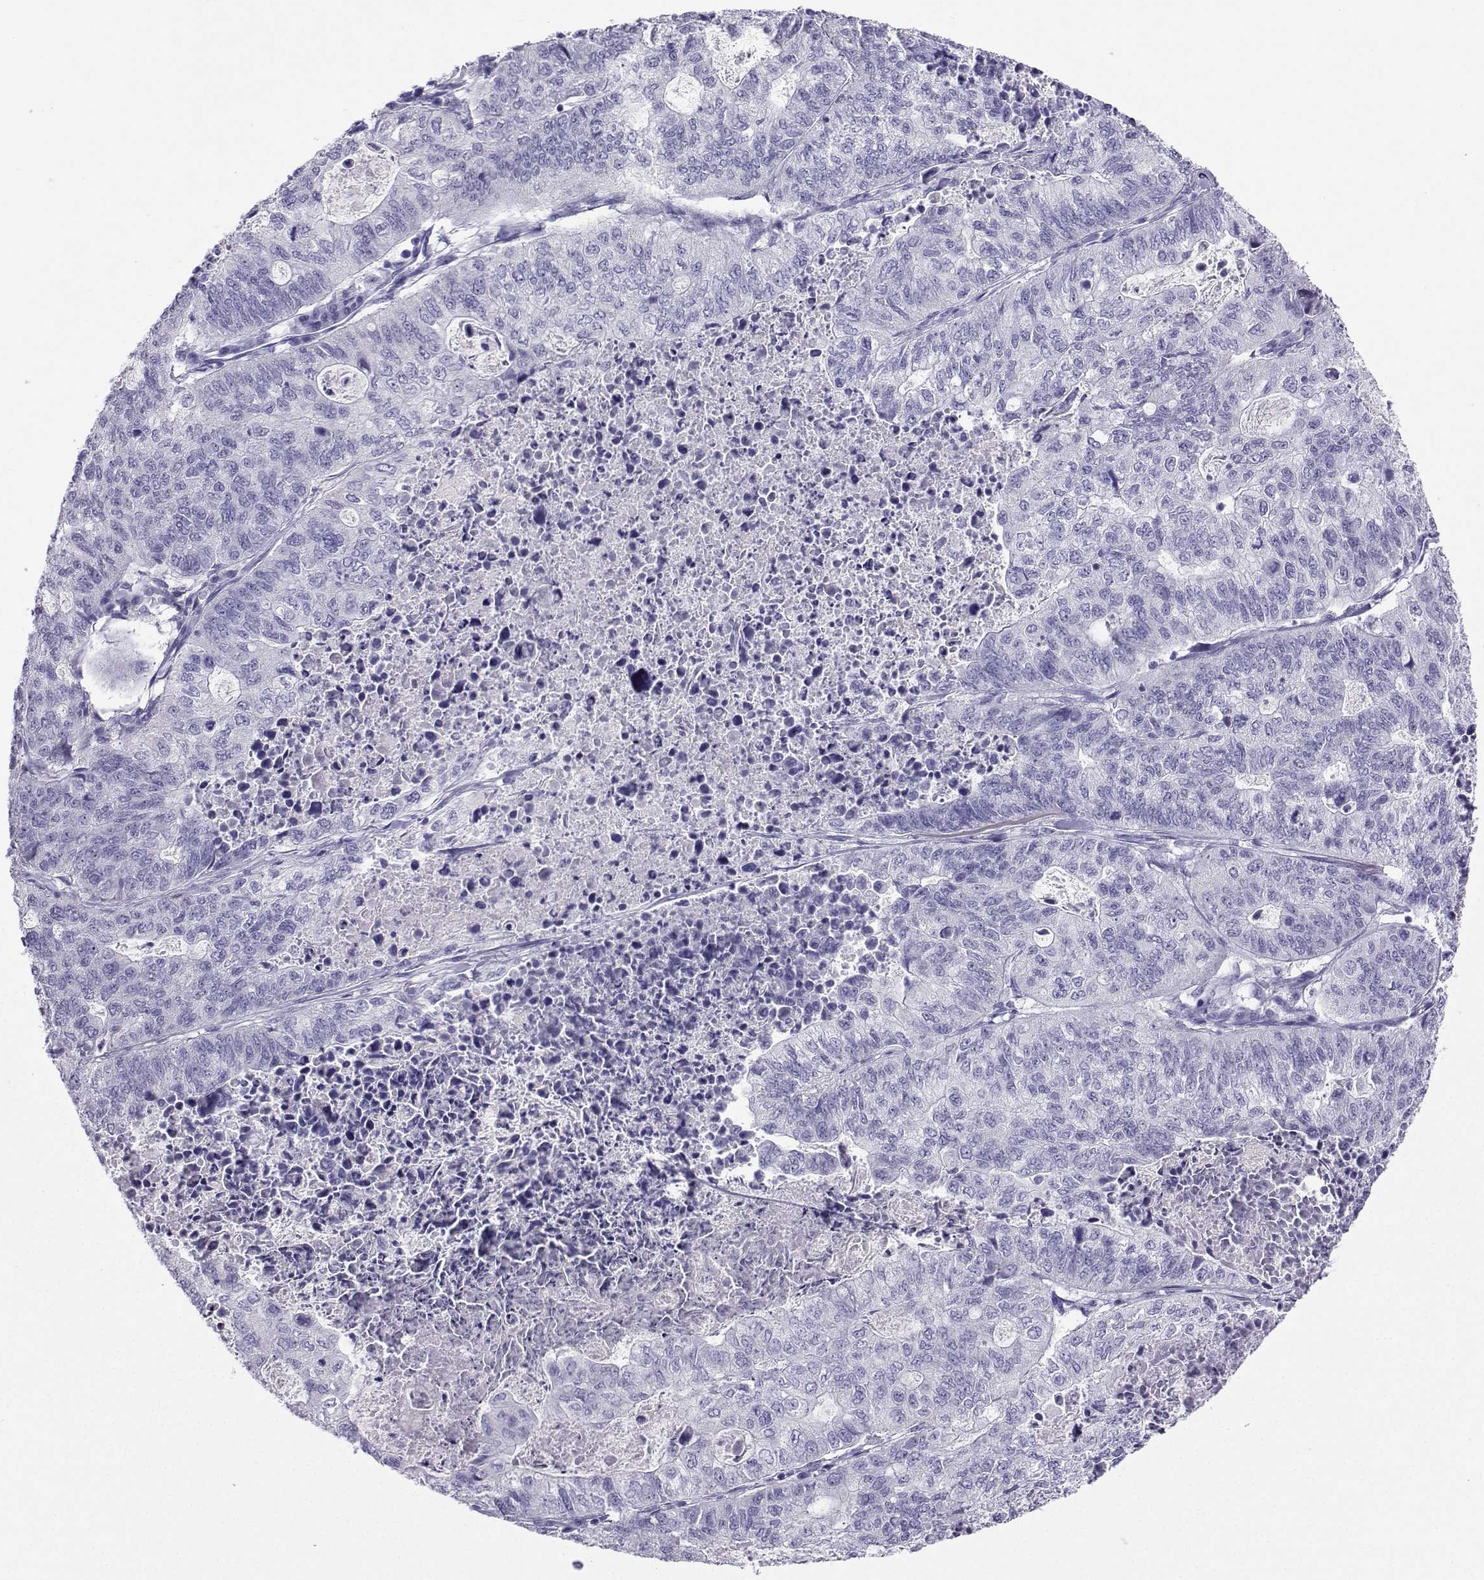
{"staining": {"intensity": "negative", "quantity": "none", "location": "none"}, "tissue": "stomach cancer", "cell_type": "Tumor cells", "image_type": "cancer", "snomed": [{"axis": "morphology", "description": "Adenocarcinoma, NOS"}, {"axis": "topography", "description": "Stomach, upper"}], "caption": "High power microscopy image of an immunohistochemistry (IHC) micrograph of stomach cancer (adenocarcinoma), revealing no significant staining in tumor cells.", "gene": "FBXO24", "patient": {"sex": "female", "age": 67}}